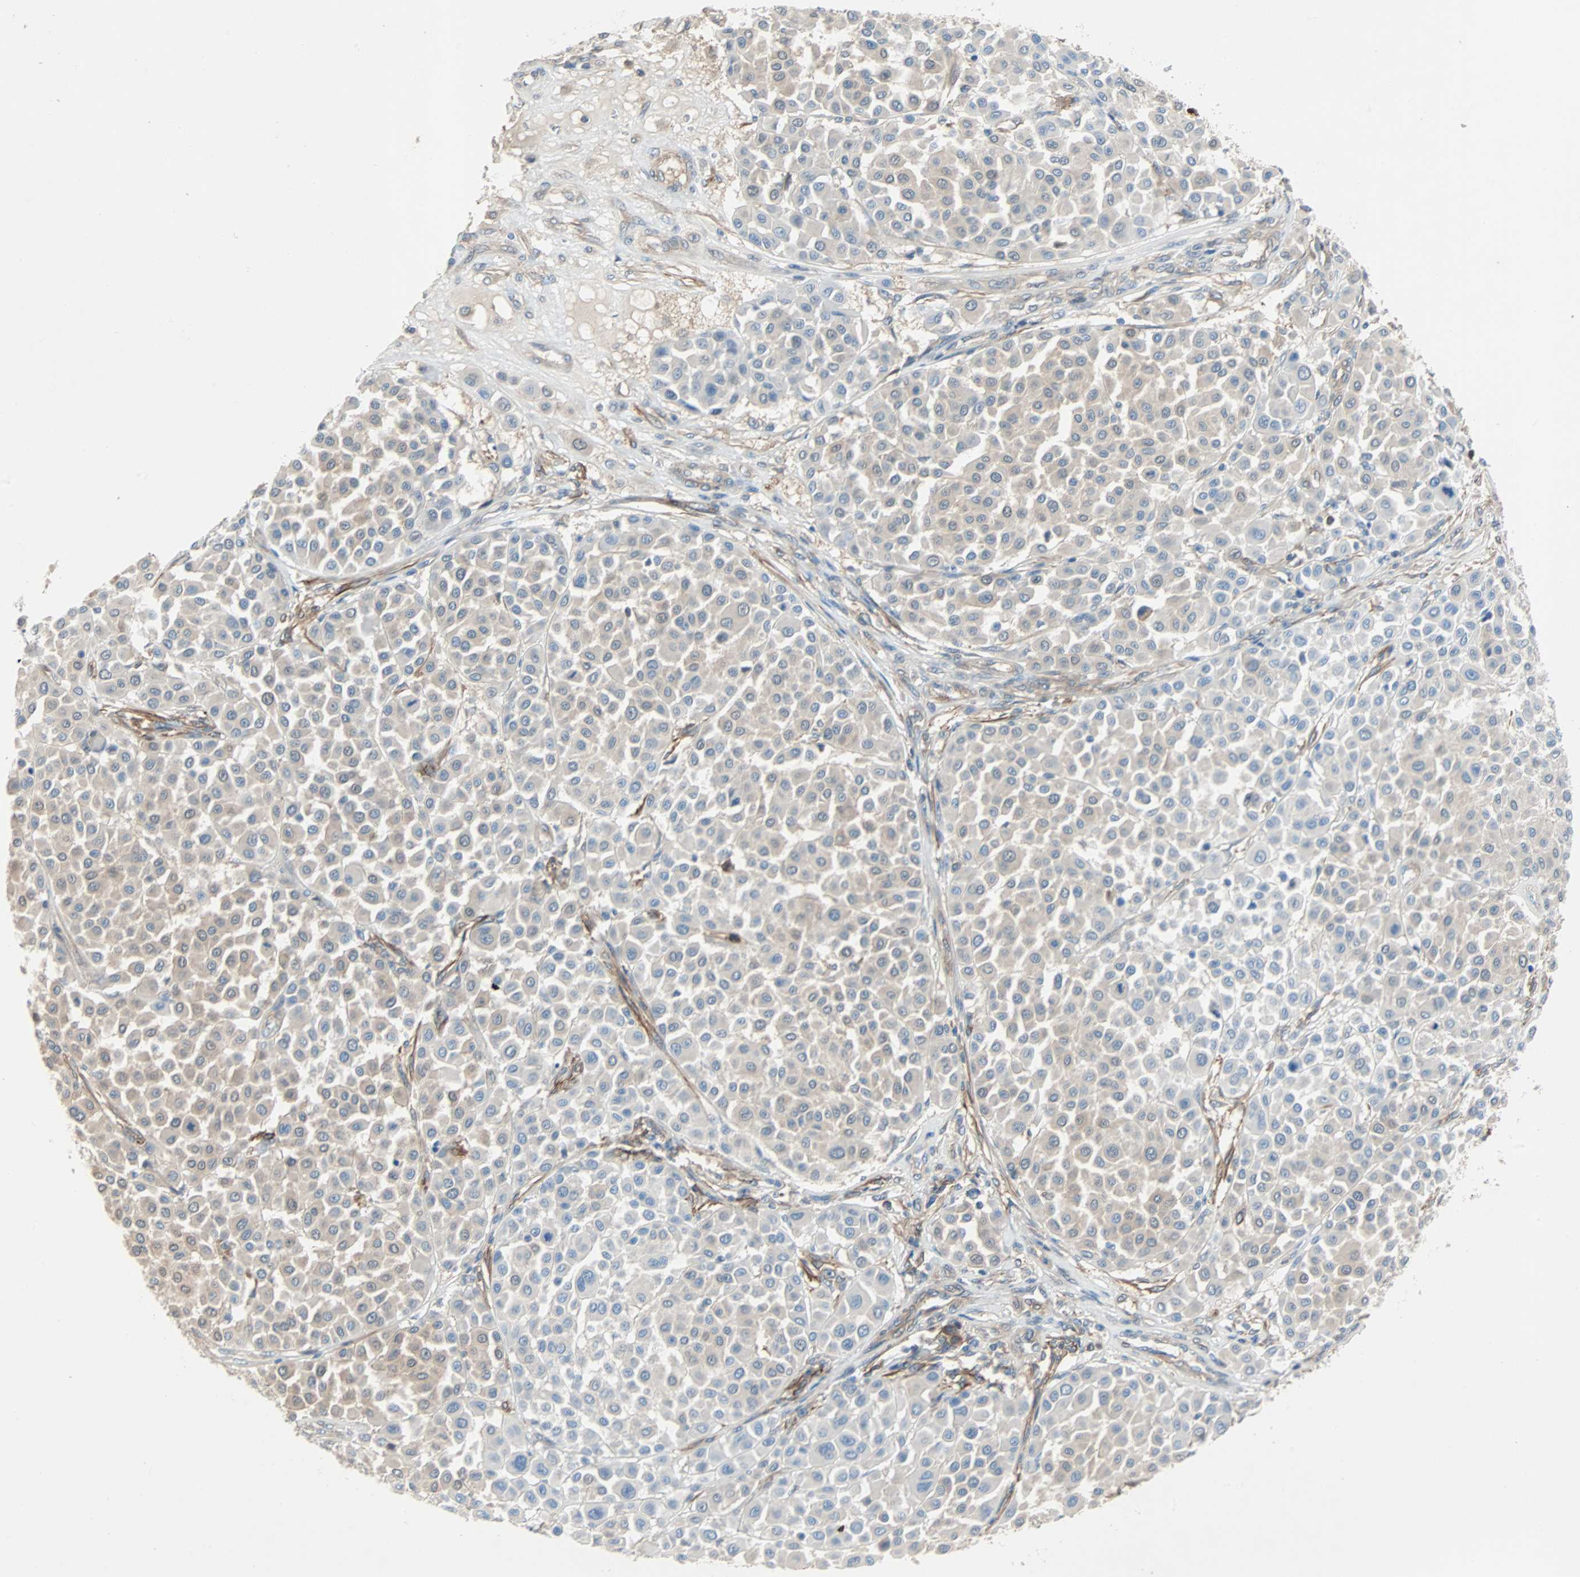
{"staining": {"intensity": "weak", "quantity": "25%-75%", "location": "cytoplasmic/membranous"}, "tissue": "melanoma", "cell_type": "Tumor cells", "image_type": "cancer", "snomed": [{"axis": "morphology", "description": "Malignant melanoma, Metastatic site"}, {"axis": "topography", "description": "Soft tissue"}], "caption": "High-power microscopy captured an immunohistochemistry micrograph of melanoma, revealing weak cytoplasmic/membranous expression in about 25%-75% of tumor cells. Ihc stains the protein of interest in brown and the nuclei are stained blue.", "gene": "TNFRSF12A", "patient": {"sex": "male", "age": 41}}